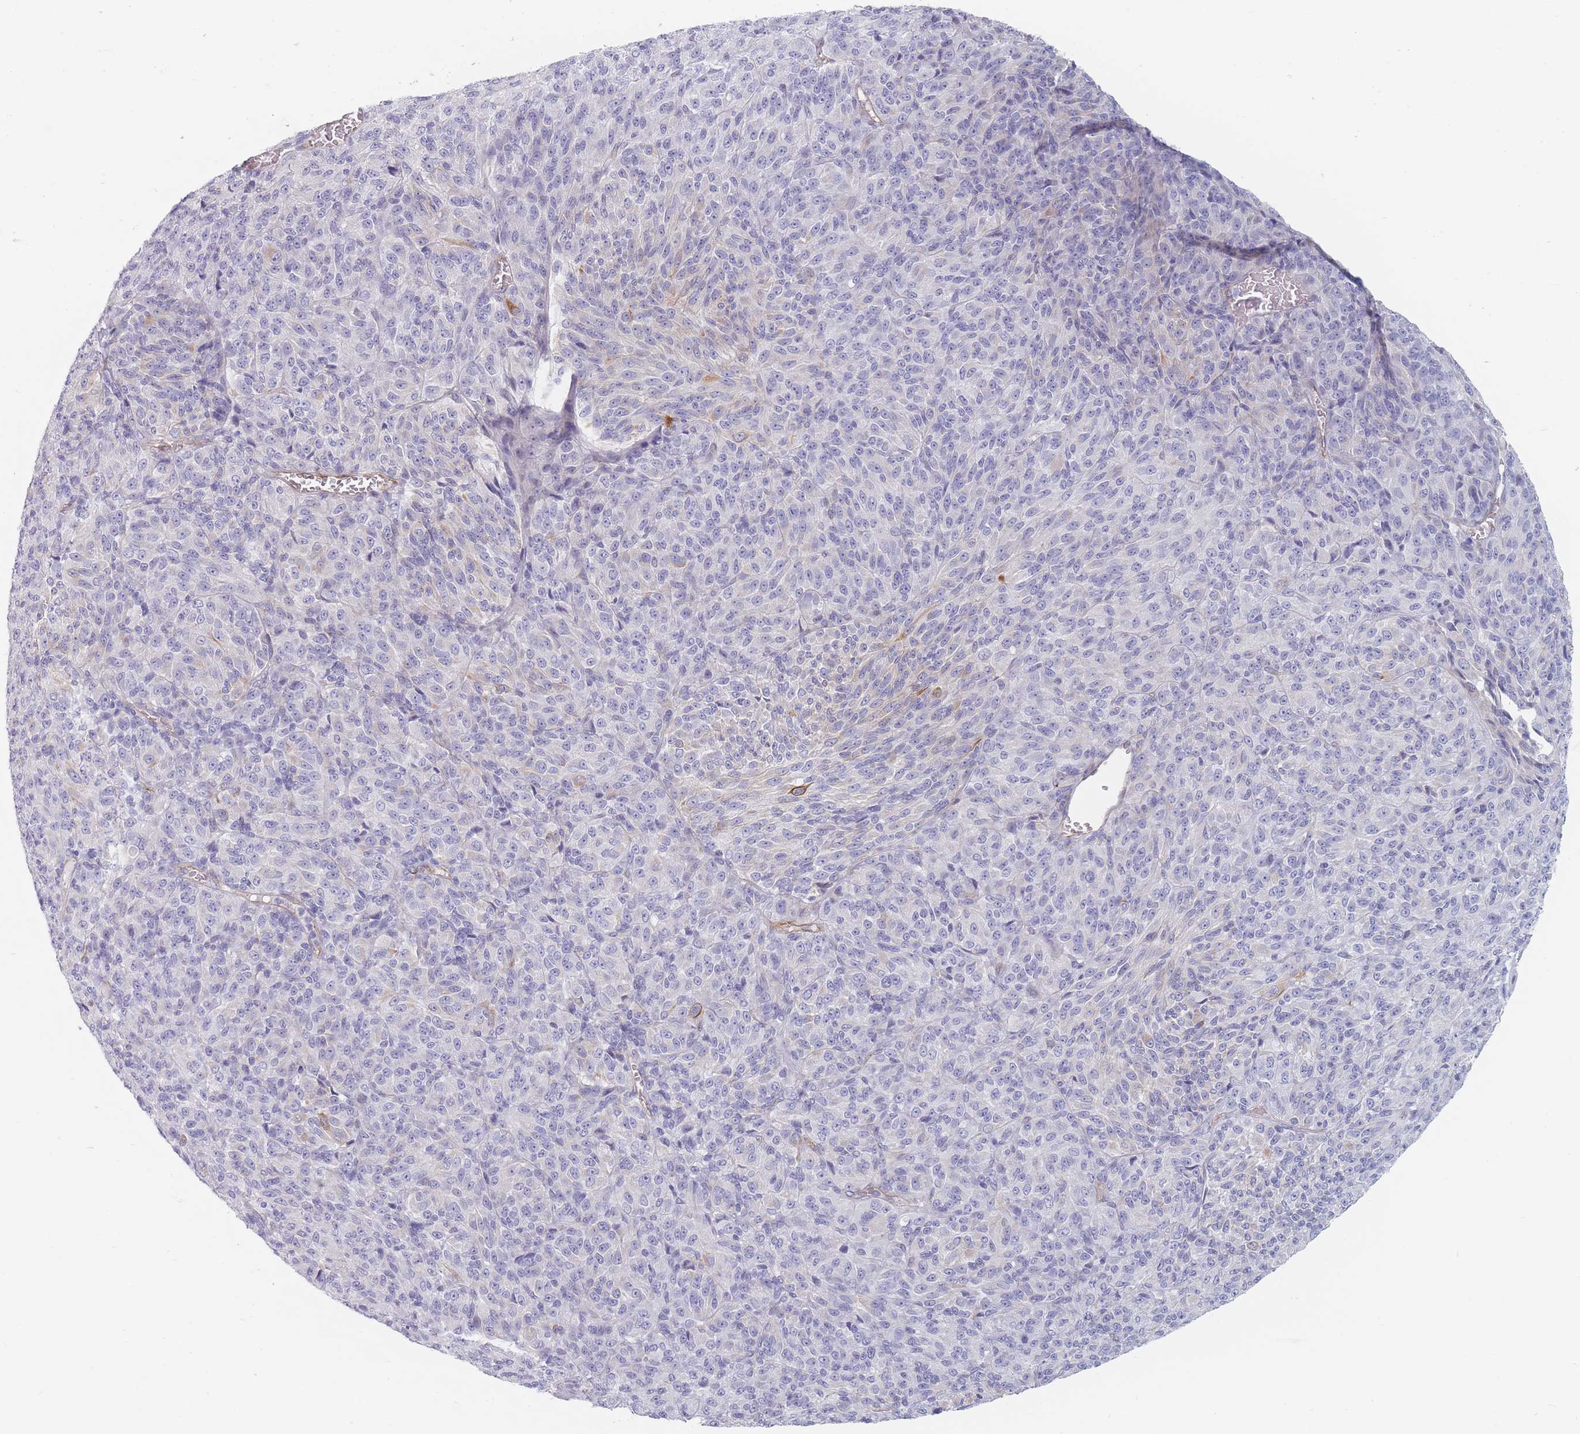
{"staining": {"intensity": "negative", "quantity": "none", "location": "none"}, "tissue": "melanoma", "cell_type": "Tumor cells", "image_type": "cancer", "snomed": [{"axis": "morphology", "description": "Malignant melanoma, Metastatic site"}, {"axis": "topography", "description": "Brain"}], "caption": "Photomicrograph shows no significant protein positivity in tumor cells of melanoma.", "gene": "ERBIN", "patient": {"sex": "female", "age": 56}}